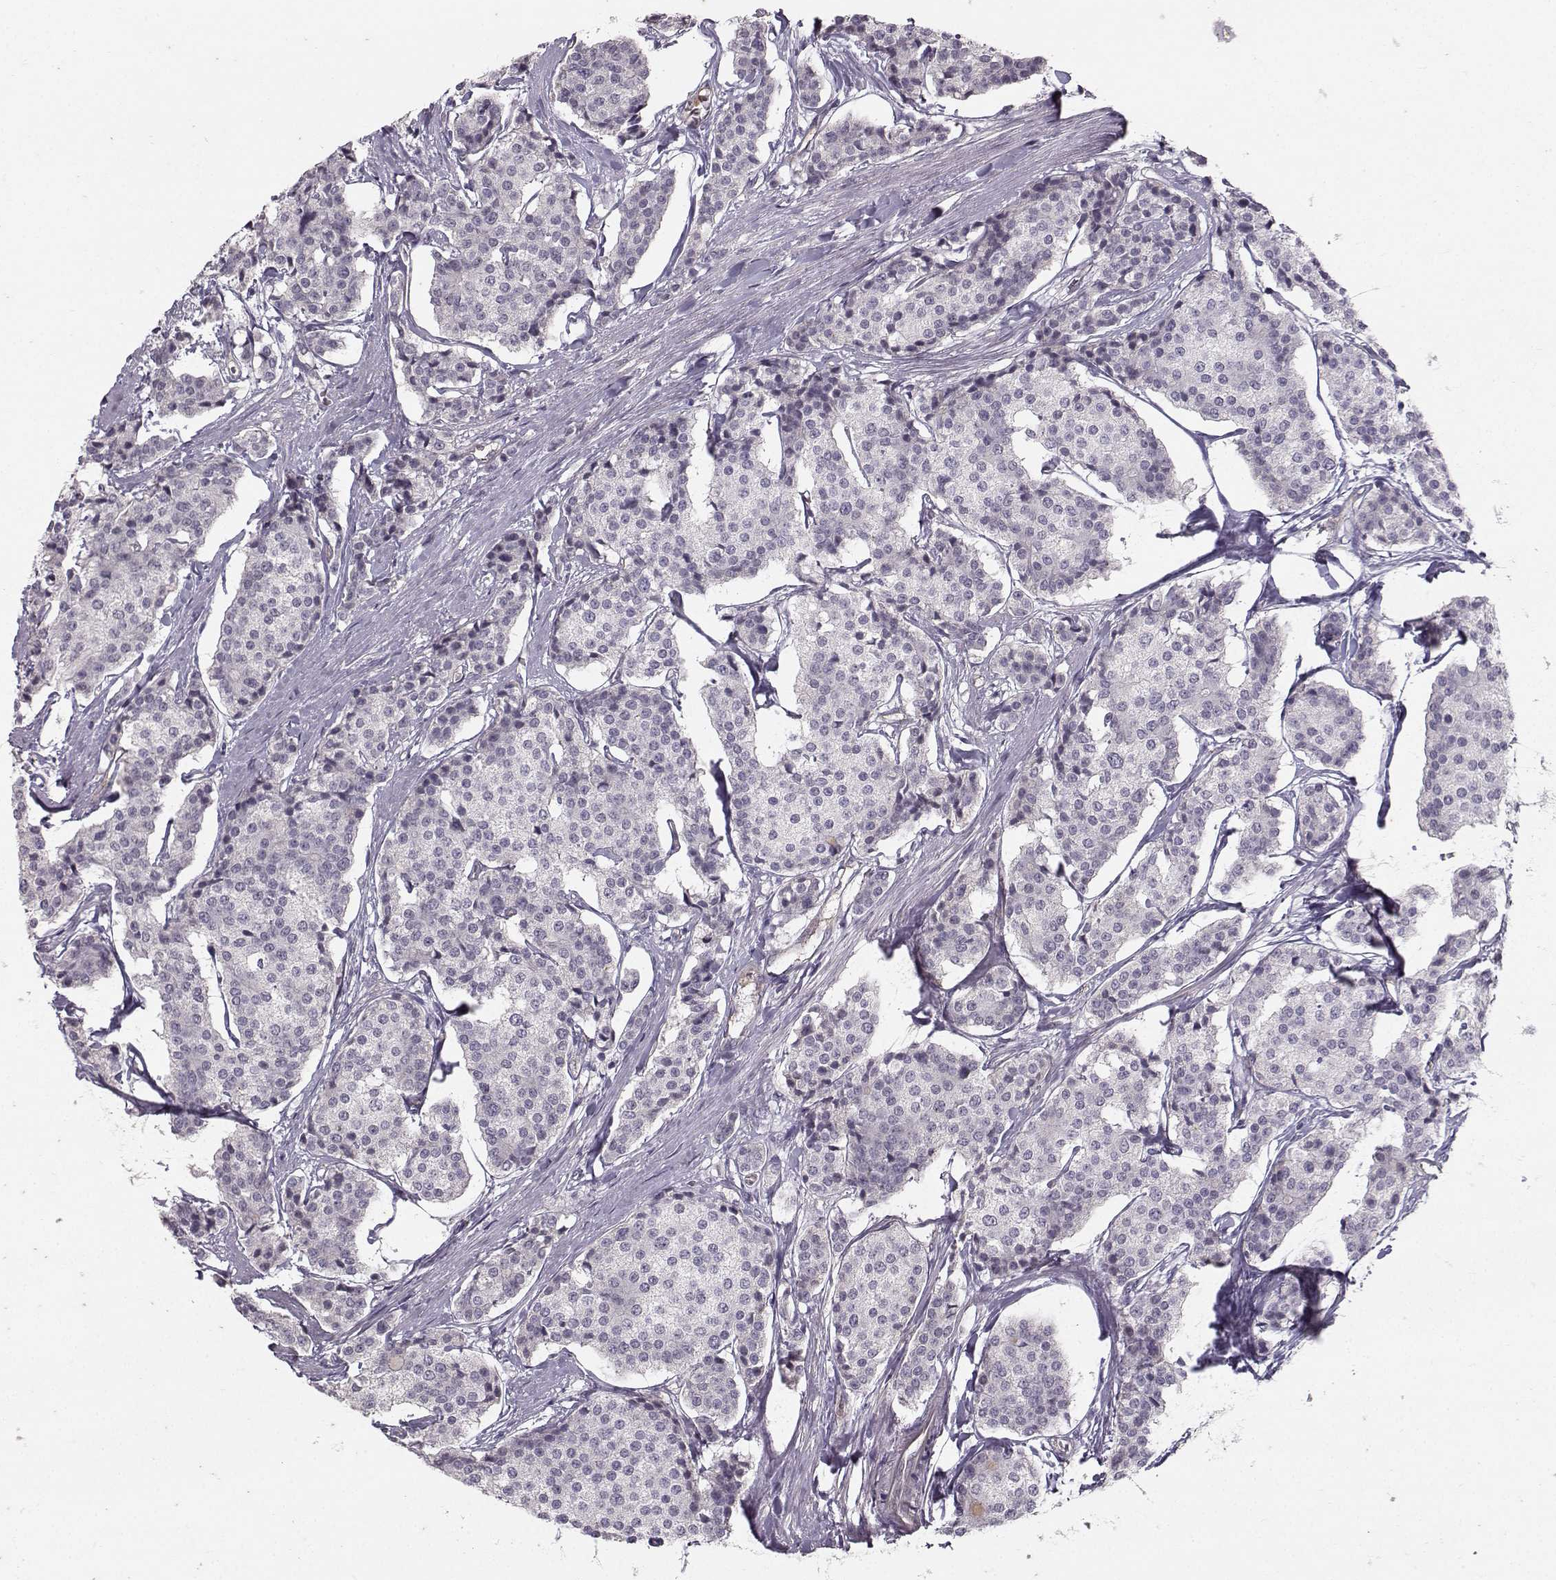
{"staining": {"intensity": "negative", "quantity": "none", "location": "none"}, "tissue": "carcinoid", "cell_type": "Tumor cells", "image_type": "cancer", "snomed": [{"axis": "morphology", "description": "Carcinoid, malignant, NOS"}, {"axis": "topography", "description": "Small intestine"}], "caption": "Malignant carcinoid stained for a protein using IHC shows no expression tumor cells.", "gene": "OPRD1", "patient": {"sex": "female", "age": 65}}